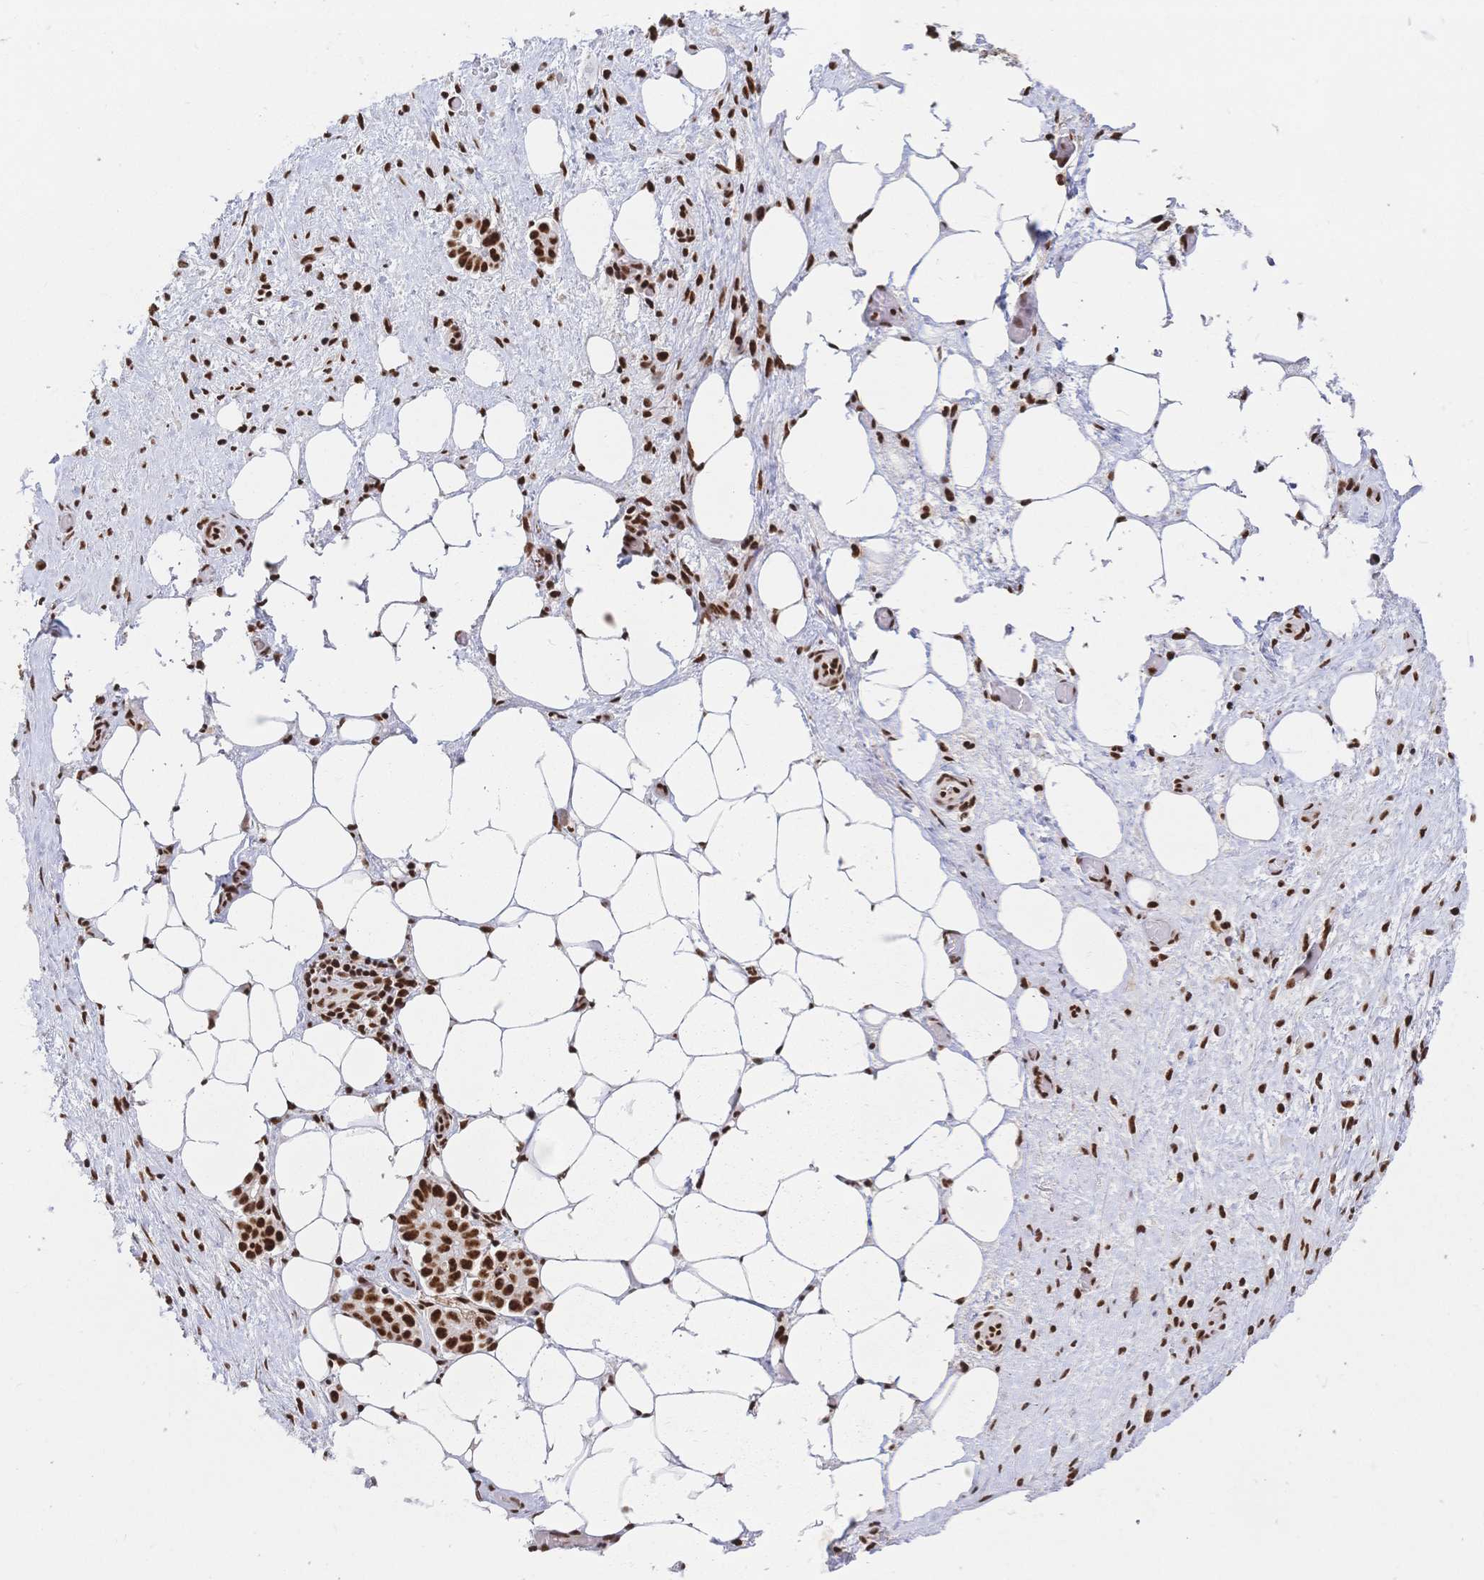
{"staining": {"intensity": "strong", "quantity": ">75%", "location": "nuclear"}, "tissue": "ovarian cancer", "cell_type": "Tumor cells", "image_type": "cancer", "snomed": [{"axis": "morphology", "description": "Cystadenocarcinoma, serous, NOS"}, {"axis": "topography", "description": "Ovary"}], "caption": "Ovarian serous cystadenocarcinoma stained with a protein marker exhibits strong staining in tumor cells.", "gene": "SRSF1", "patient": {"sex": "female", "age": 50}}